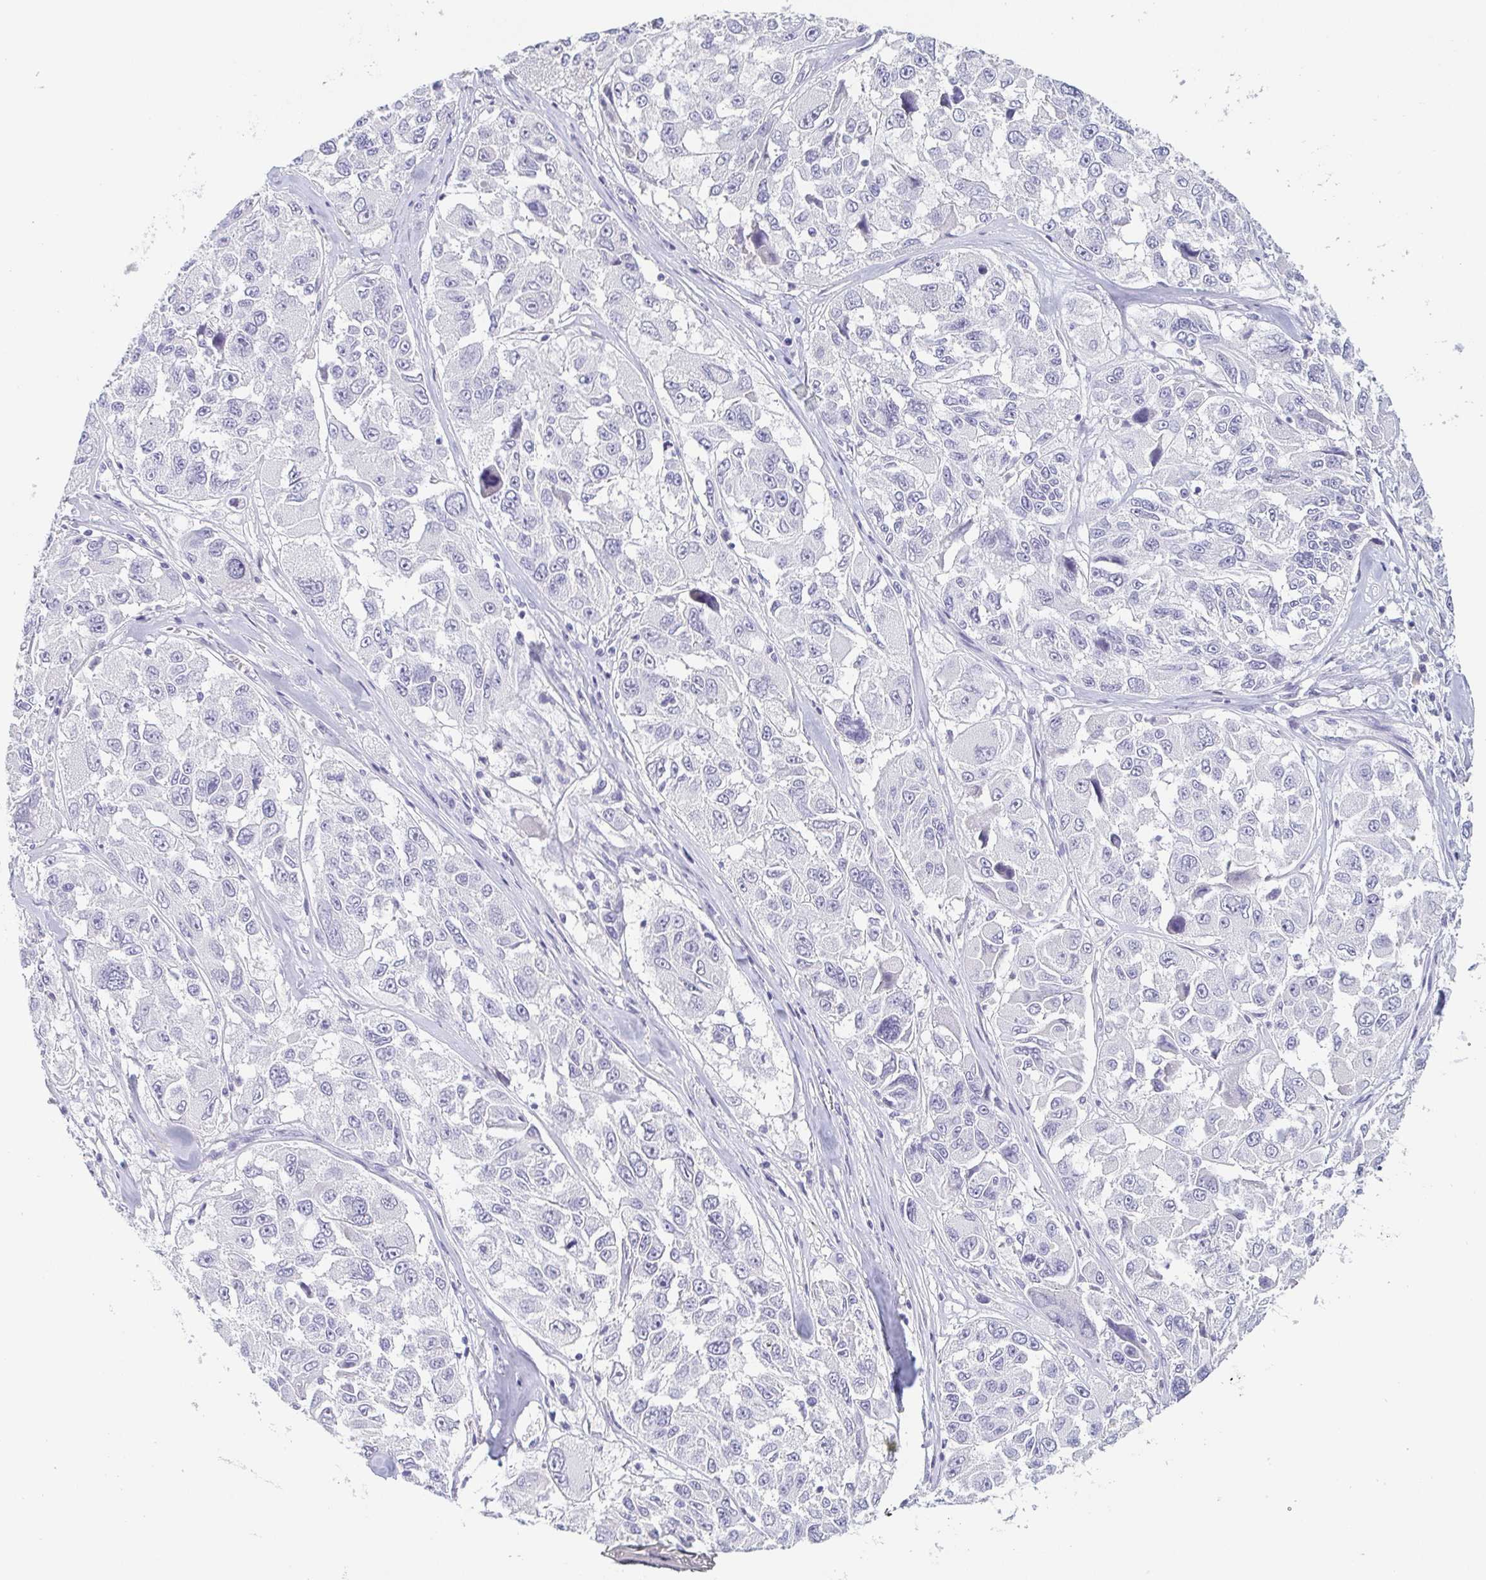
{"staining": {"intensity": "negative", "quantity": "none", "location": "none"}, "tissue": "melanoma", "cell_type": "Tumor cells", "image_type": "cancer", "snomed": [{"axis": "morphology", "description": "Malignant melanoma, NOS"}, {"axis": "topography", "description": "Skin"}], "caption": "The histopathology image shows no staining of tumor cells in malignant melanoma. Brightfield microscopy of immunohistochemistry stained with DAB (brown) and hematoxylin (blue), captured at high magnification.", "gene": "ITLN1", "patient": {"sex": "female", "age": 66}}